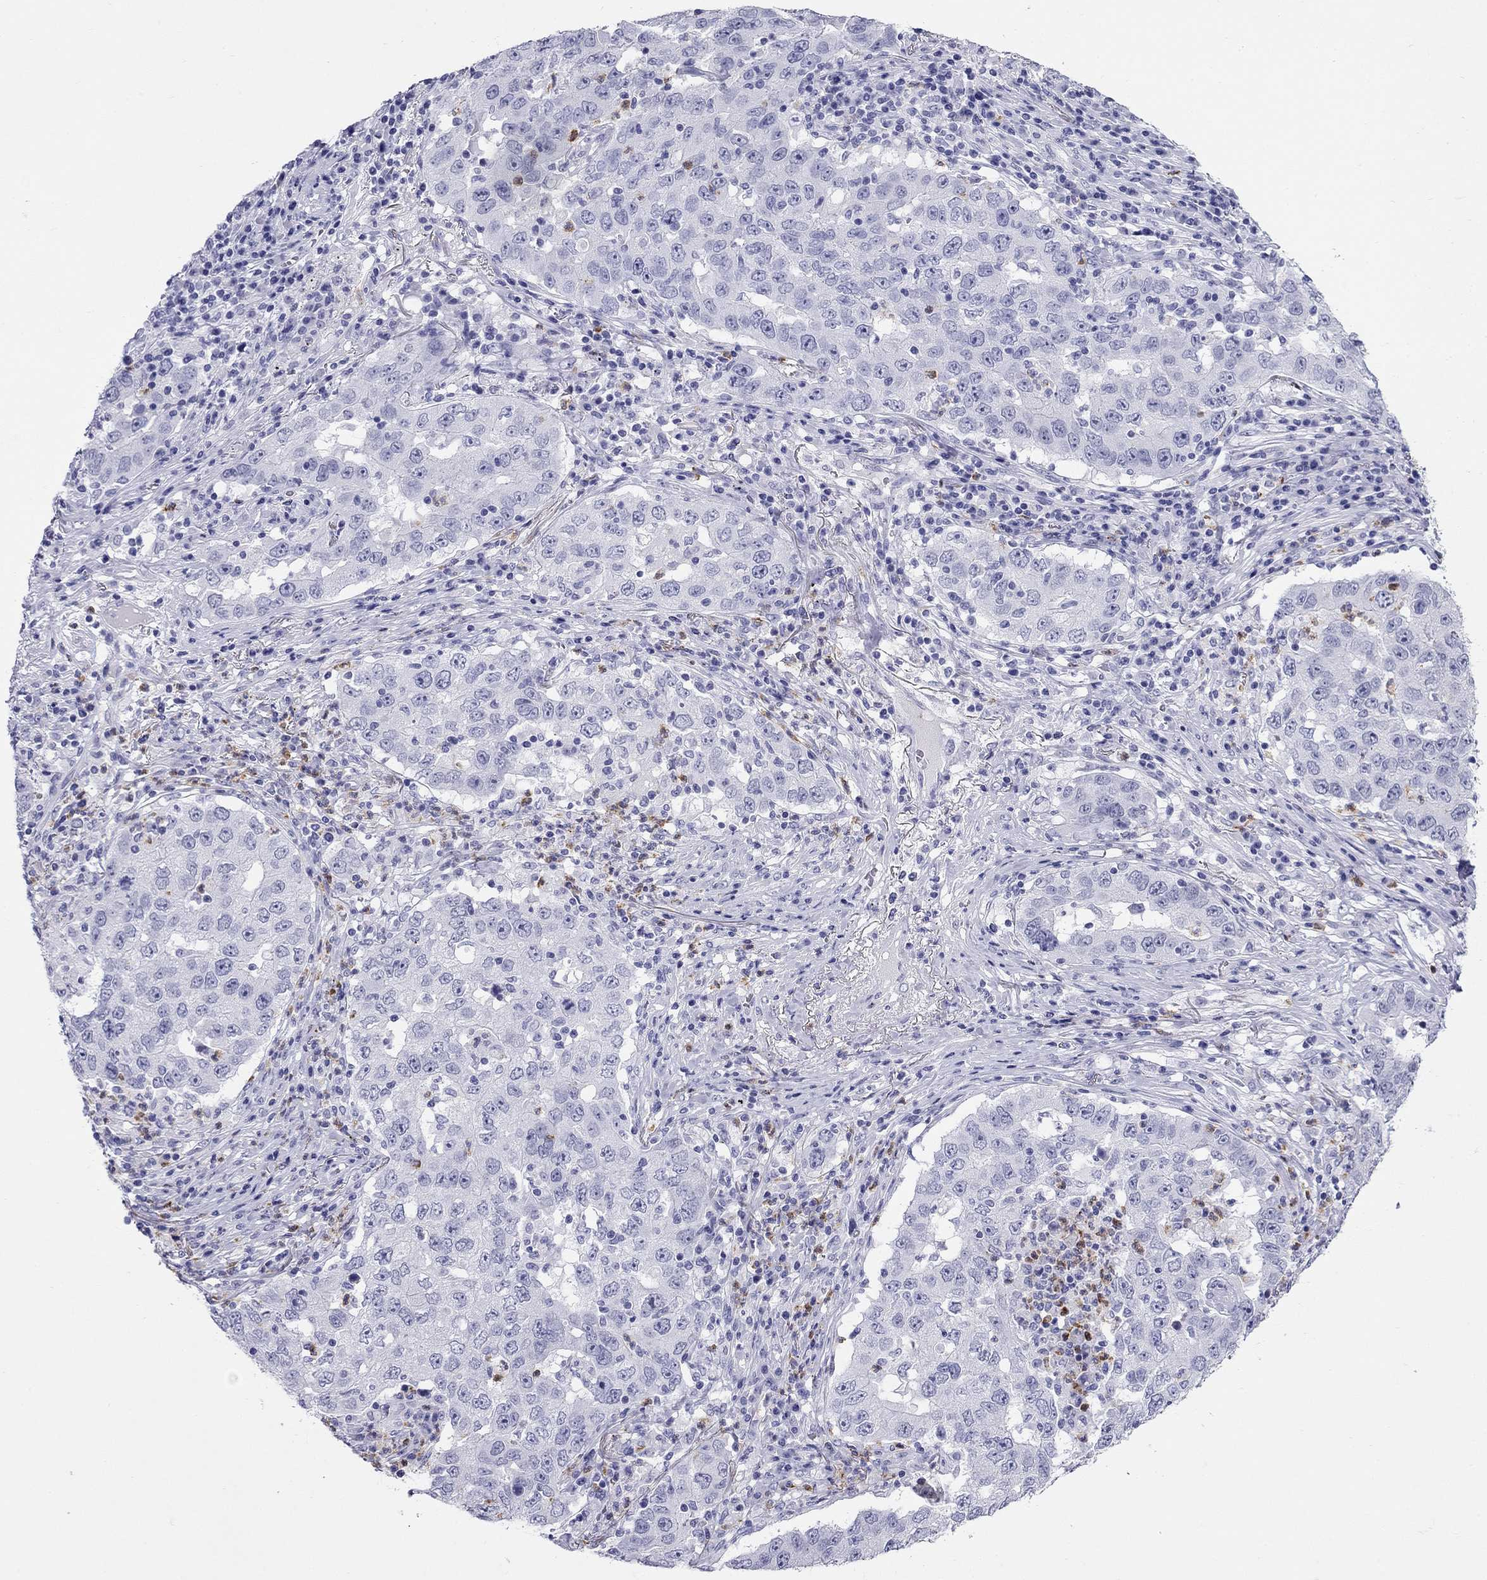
{"staining": {"intensity": "negative", "quantity": "none", "location": "none"}, "tissue": "lung cancer", "cell_type": "Tumor cells", "image_type": "cancer", "snomed": [{"axis": "morphology", "description": "Adenocarcinoma, NOS"}, {"axis": "topography", "description": "Lung"}], "caption": "A high-resolution photomicrograph shows IHC staining of adenocarcinoma (lung), which shows no significant positivity in tumor cells. Brightfield microscopy of IHC stained with DAB (3,3'-diaminobenzidine) (brown) and hematoxylin (blue), captured at high magnification.", "gene": "PPP1R36", "patient": {"sex": "male", "age": 73}}